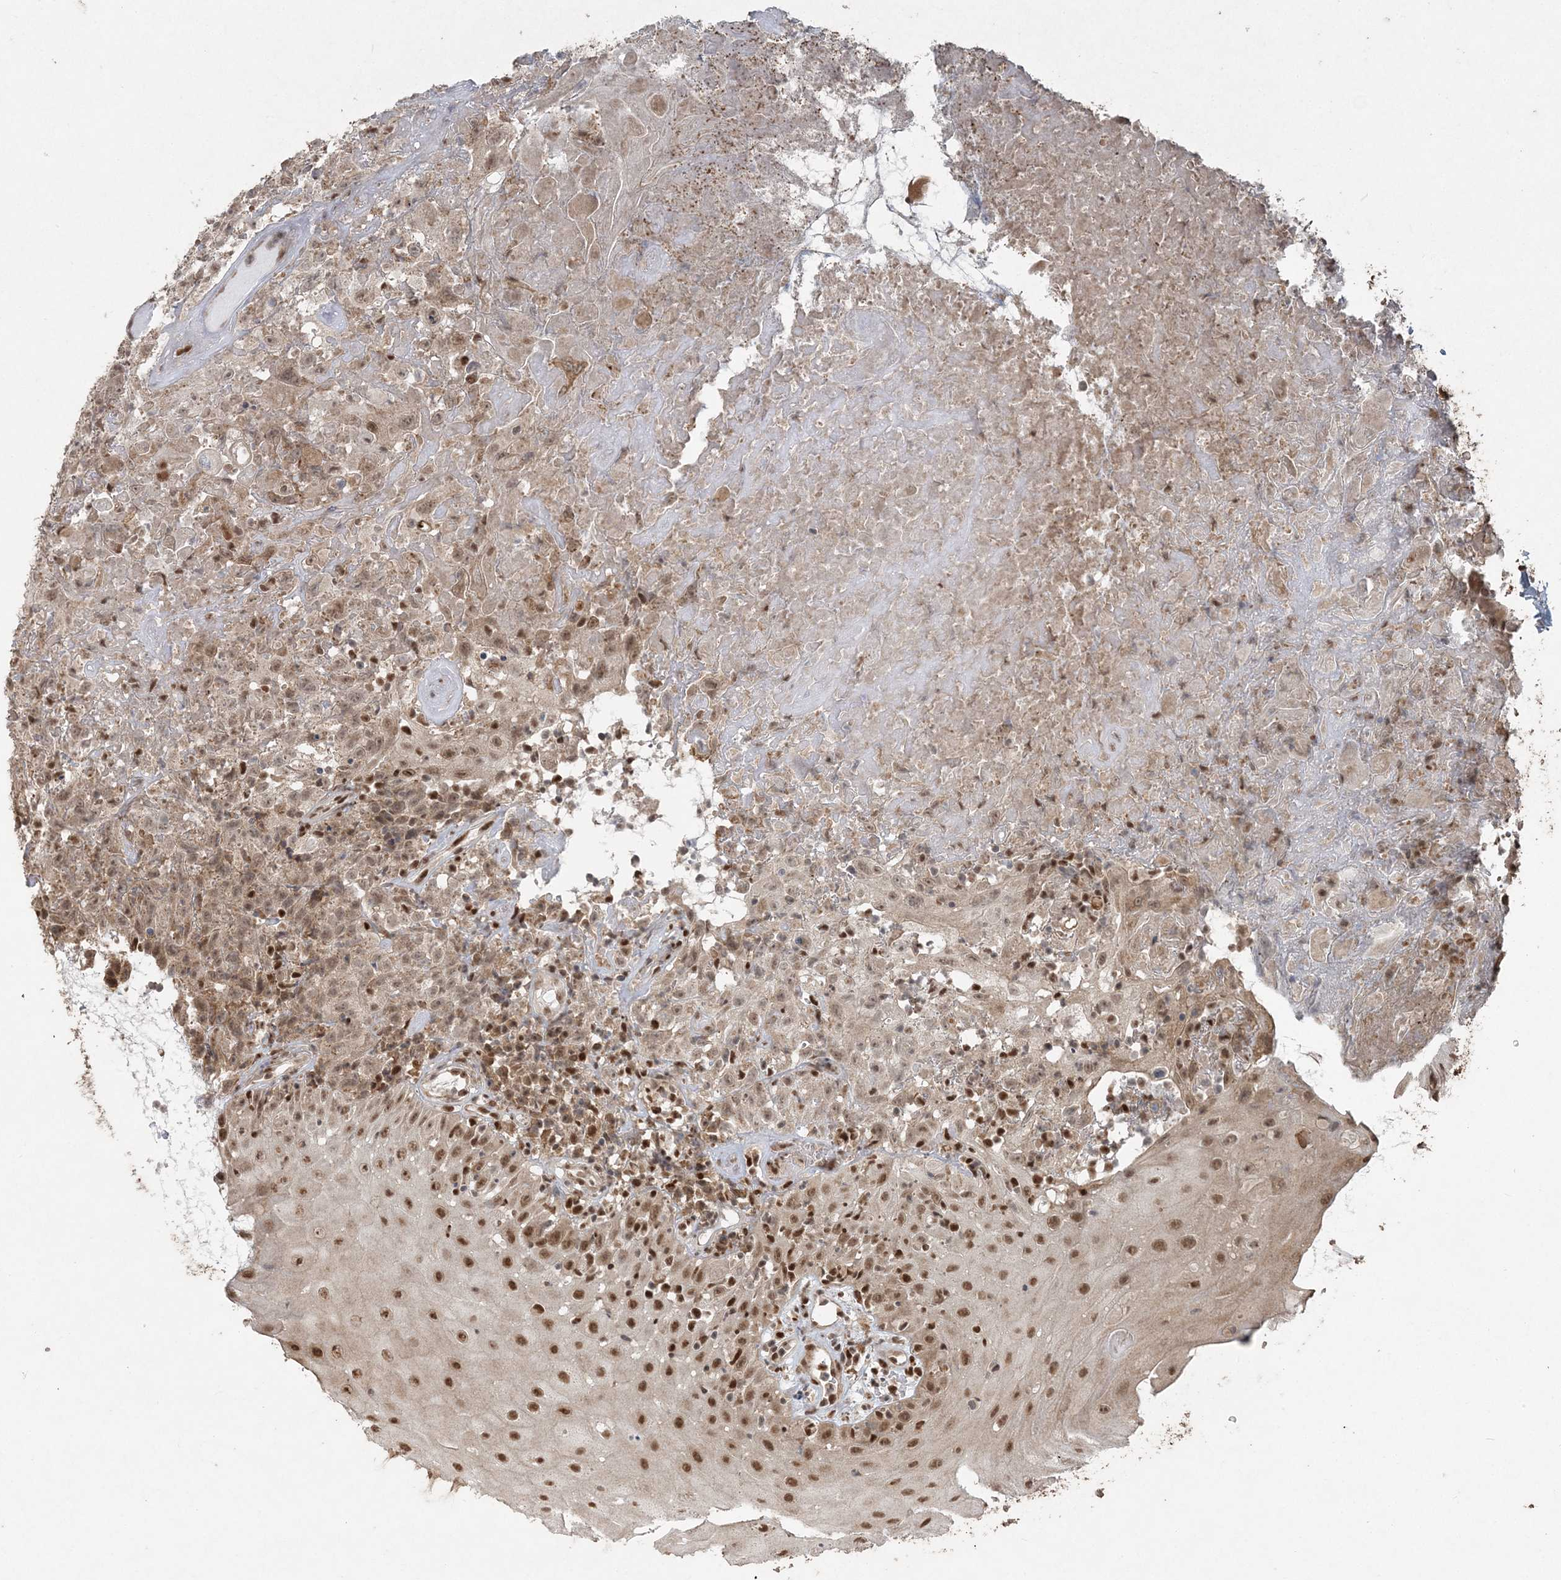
{"staining": {"intensity": "moderate", "quantity": ">75%", "location": "nuclear"}, "tissue": "oral mucosa", "cell_type": "Squamous epithelial cells", "image_type": "normal", "snomed": [{"axis": "morphology", "description": "Normal tissue, NOS"}, {"axis": "topography", "description": "Oral tissue"}], "caption": "Oral mucosa stained with a protein marker reveals moderate staining in squamous epithelial cells.", "gene": "SLU7", "patient": {"sex": "male", "age": 60}}